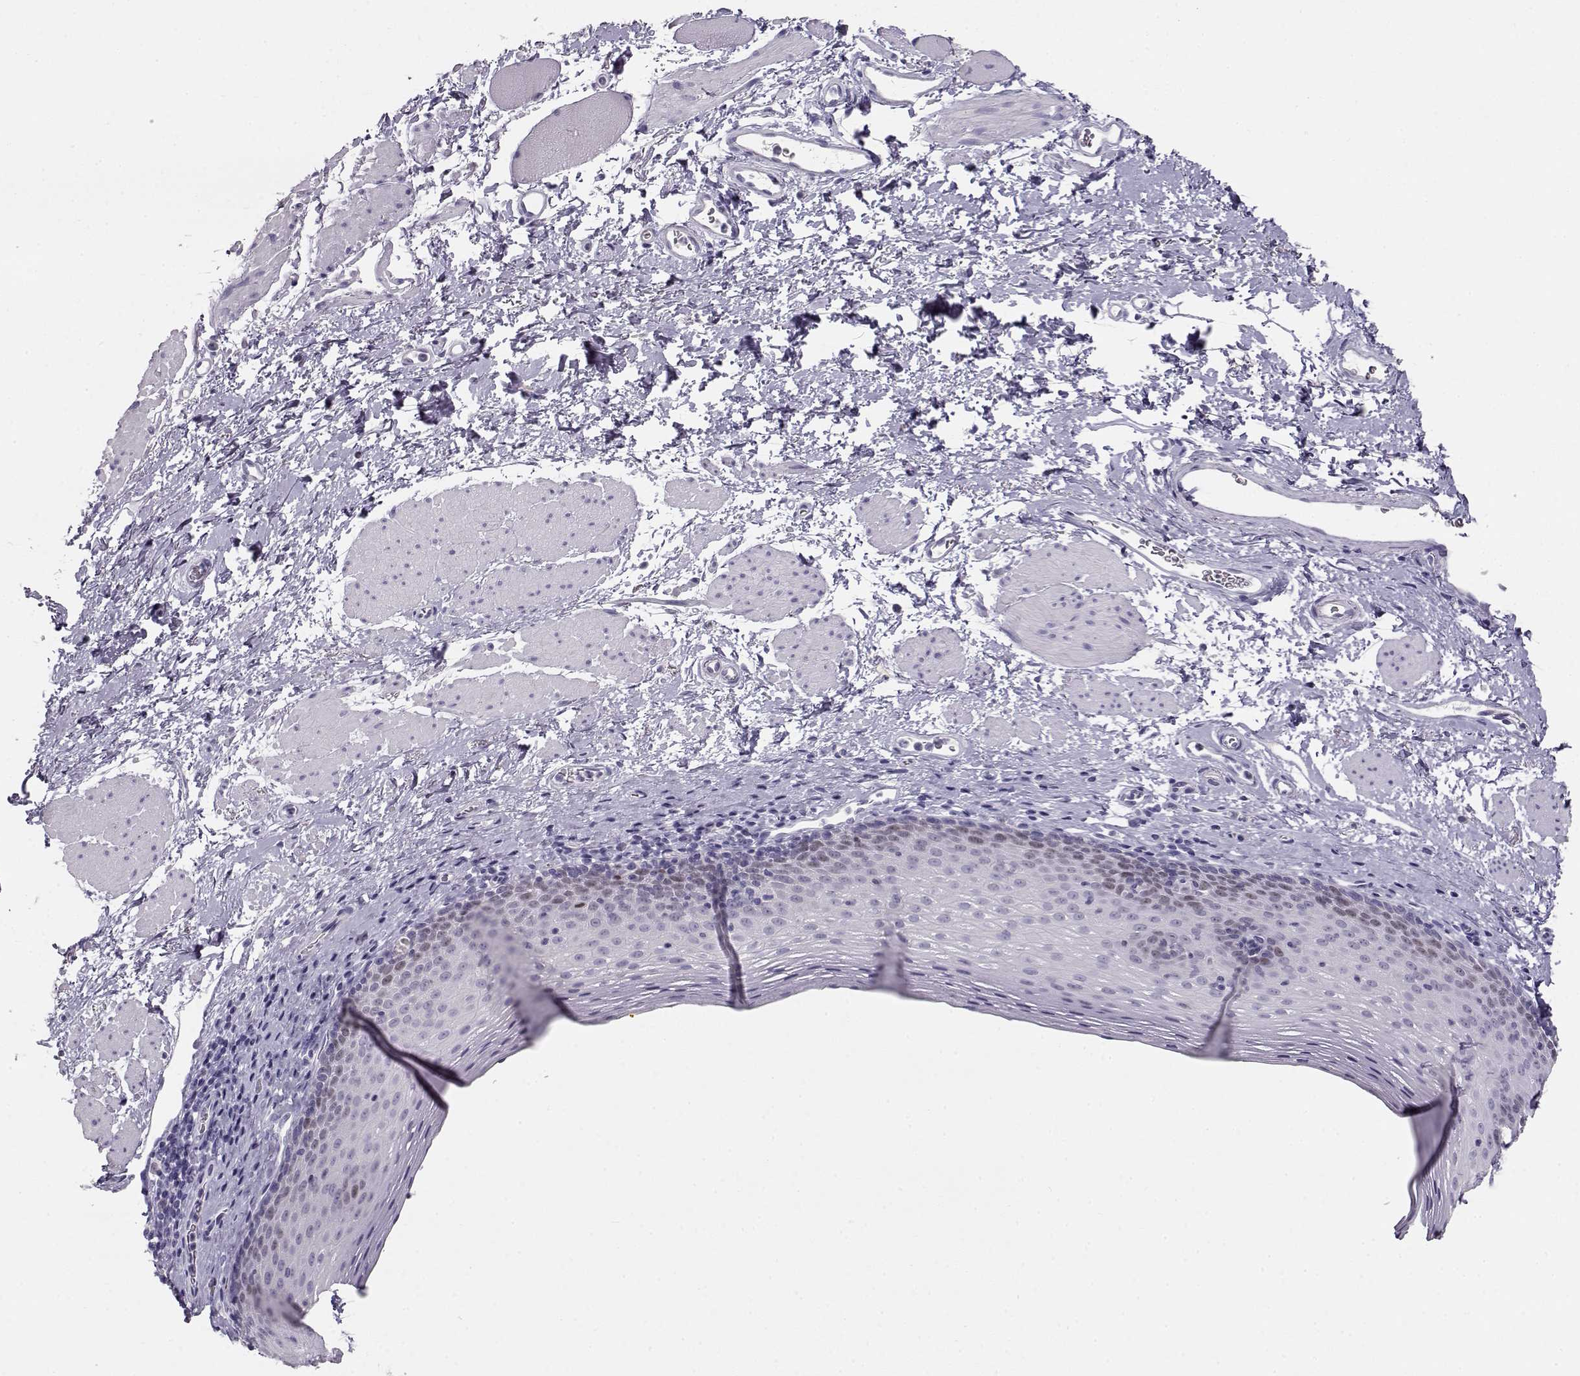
{"staining": {"intensity": "weak", "quantity": "<25%", "location": "nuclear"}, "tissue": "esophagus", "cell_type": "Squamous epithelial cells", "image_type": "normal", "snomed": [{"axis": "morphology", "description": "Normal tissue, NOS"}, {"axis": "topography", "description": "Esophagus"}], "caption": "Immunohistochemical staining of normal esophagus exhibits no significant expression in squamous epithelial cells.", "gene": "OPN5", "patient": {"sex": "female", "age": 68}}